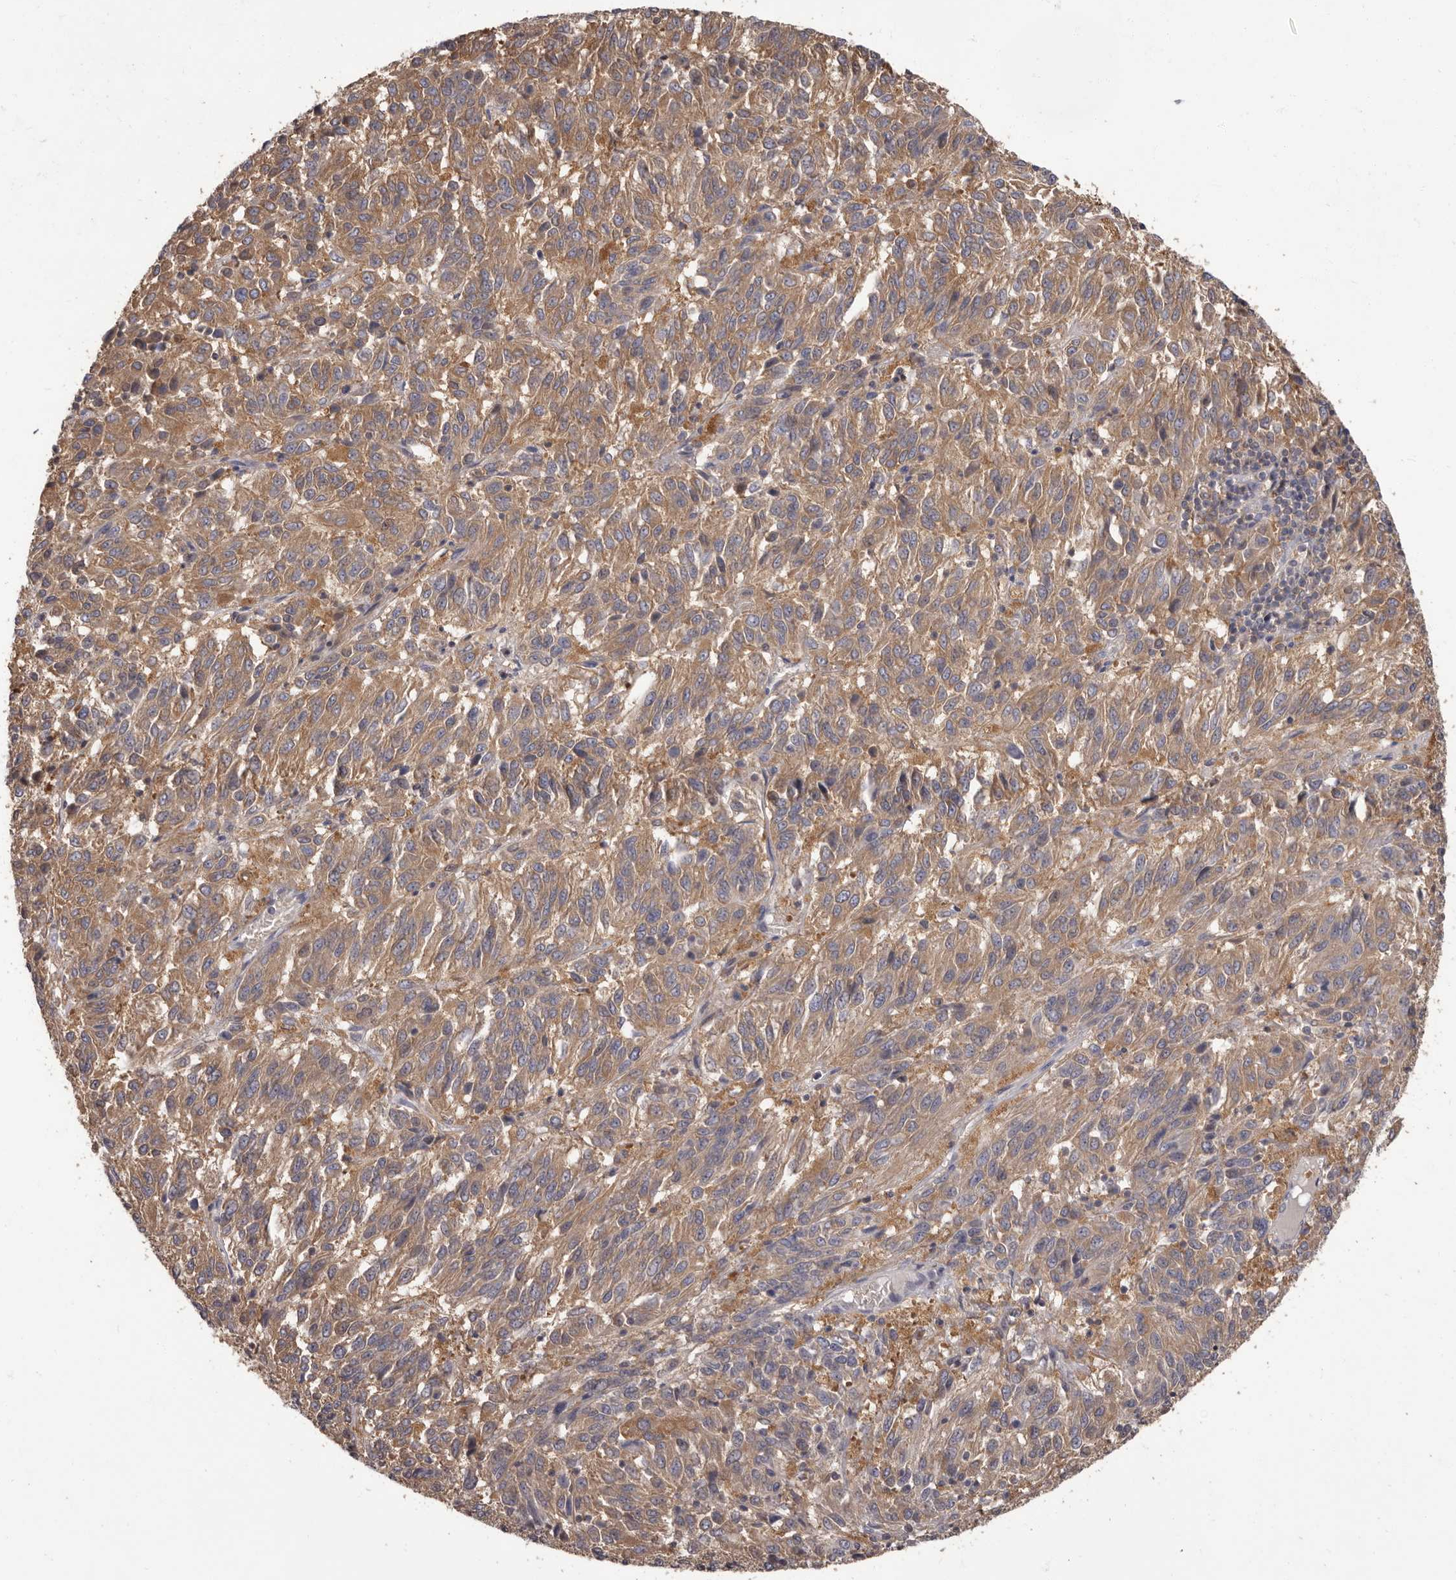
{"staining": {"intensity": "moderate", "quantity": ">75%", "location": "cytoplasmic/membranous"}, "tissue": "melanoma", "cell_type": "Tumor cells", "image_type": "cancer", "snomed": [{"axis": "morphology", "description": "Malignant melanoma, Metastatic site"}, {"axis": "topography", "description": "Lung"}], "caption": "A histopathology image of human malignant melanoma (metastatic site) stained for a protein displays moderate cytoplasmic/membranous brown staining in tumor cells.", "gene": "APEH", "patient": {"sex": "male", "age": 64}}